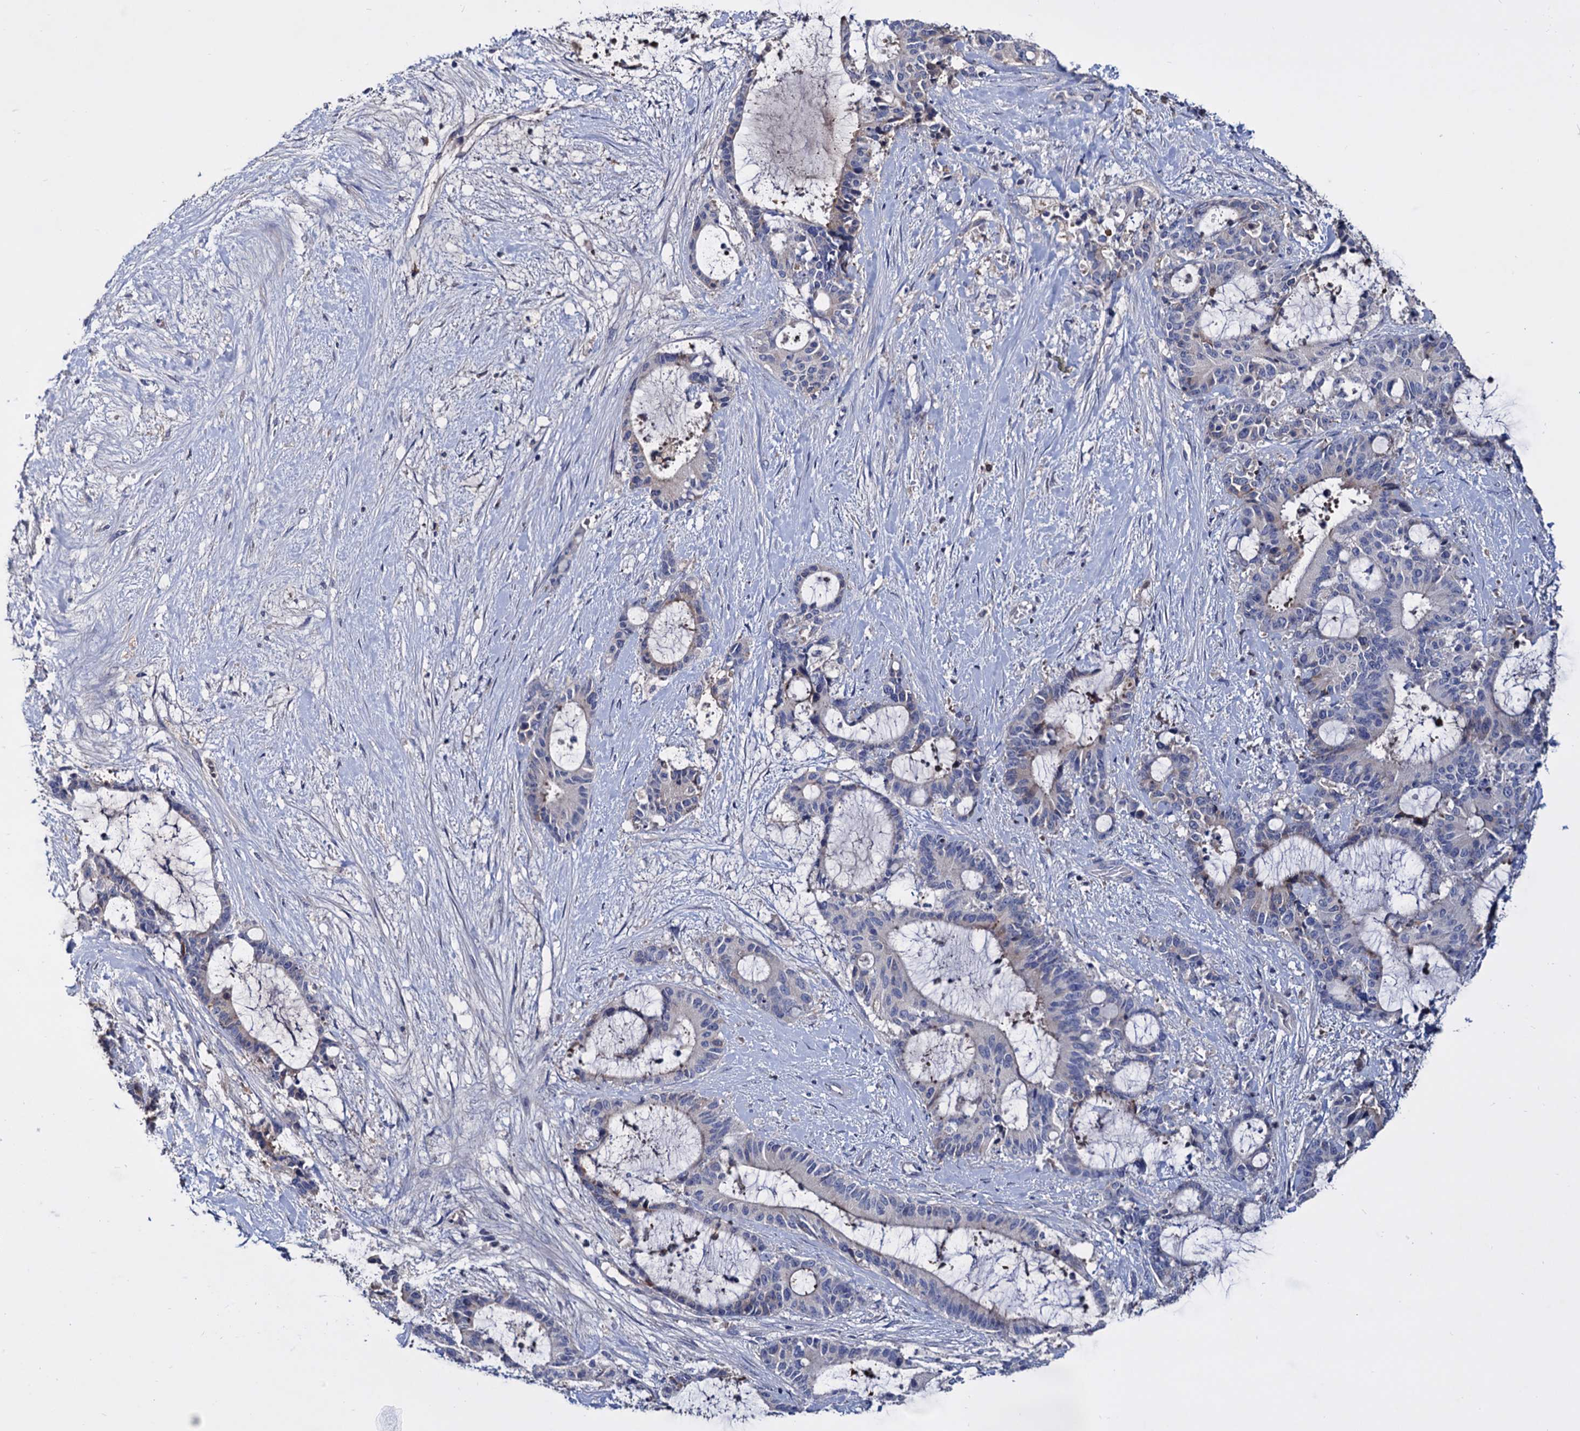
{"staining": {"intensity": "negative", "quantity": "none", "location": "none"}, "tissue": "liver cancer", "cell_type": "Tumor cells", "image_type": "cancer", "snomed": [{"axis": "morphology", "description": "Normal tissue, NOS"}, {"axis": "morphology", "description": "Cholangiocarcinoma"}, {"axis": "topography", "description": "Liver"}, {"axis": "topography", "description": "Peripheral nerve tissue"}], "caption": "The immunohistochemistry micrograph has no significant positivity in tumor cells of cholangiocarcinoma (liver) tissue.", "gene": "NPAS4", "patient": {"sex": "female", "age": 73}}